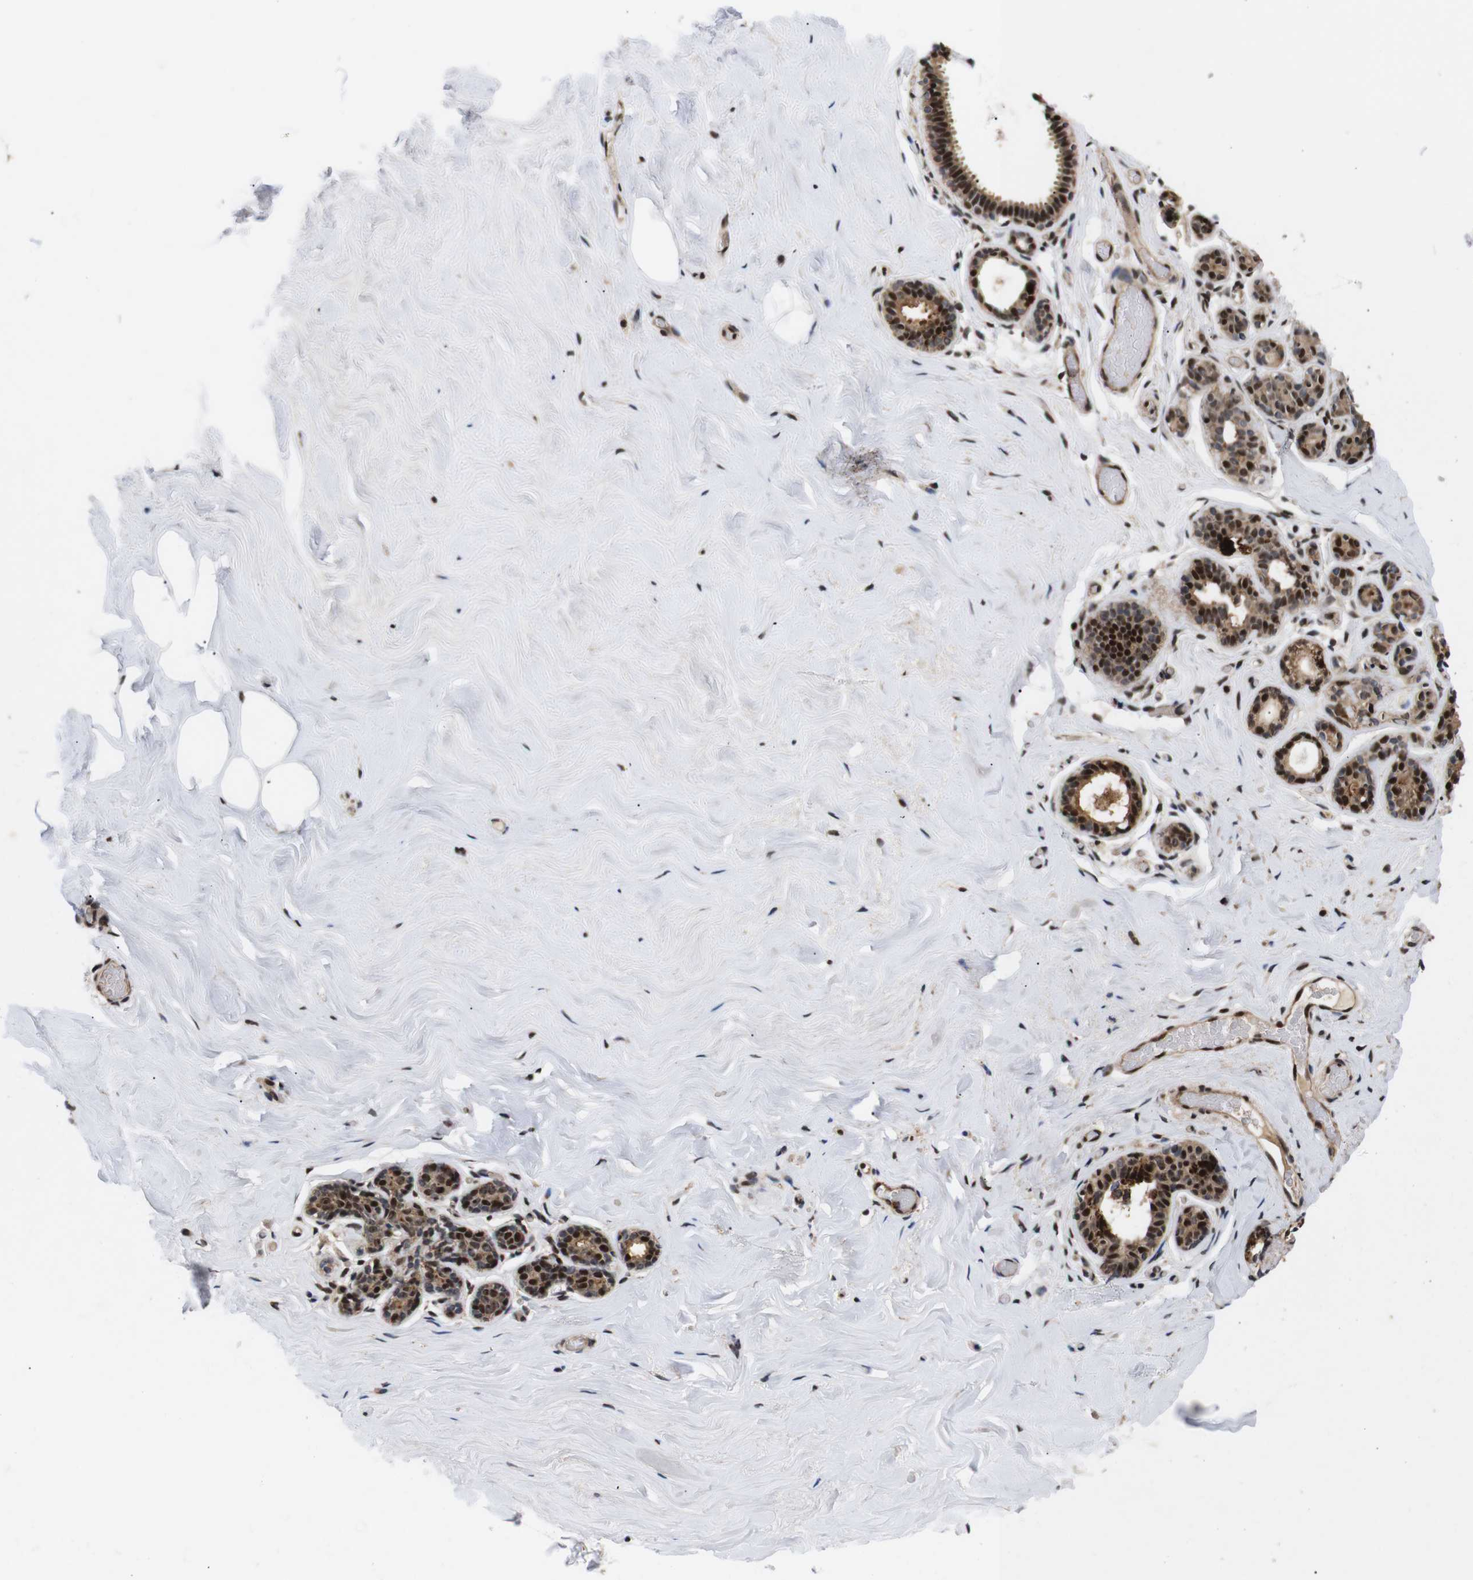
{"staining": {"intensity": "strong", "quantity": ">75%", "location": "nuclear"}, "tissue": "breast", "cell_type": "Adipocytes", "image_type": "normal", "snomed": [{"axis": "morphology", "description": "Normal tissue, NOS"}, {"axis": "topography", "description": "Breast"}], "caption": "A brown stain highlights strong nuclear expression of a protein in adipocytes of normal human breast. (IHC, brightfield microscopy, high magnification).", "gene": "KIF23", "patient": {"sex": "female", "age": 75}}